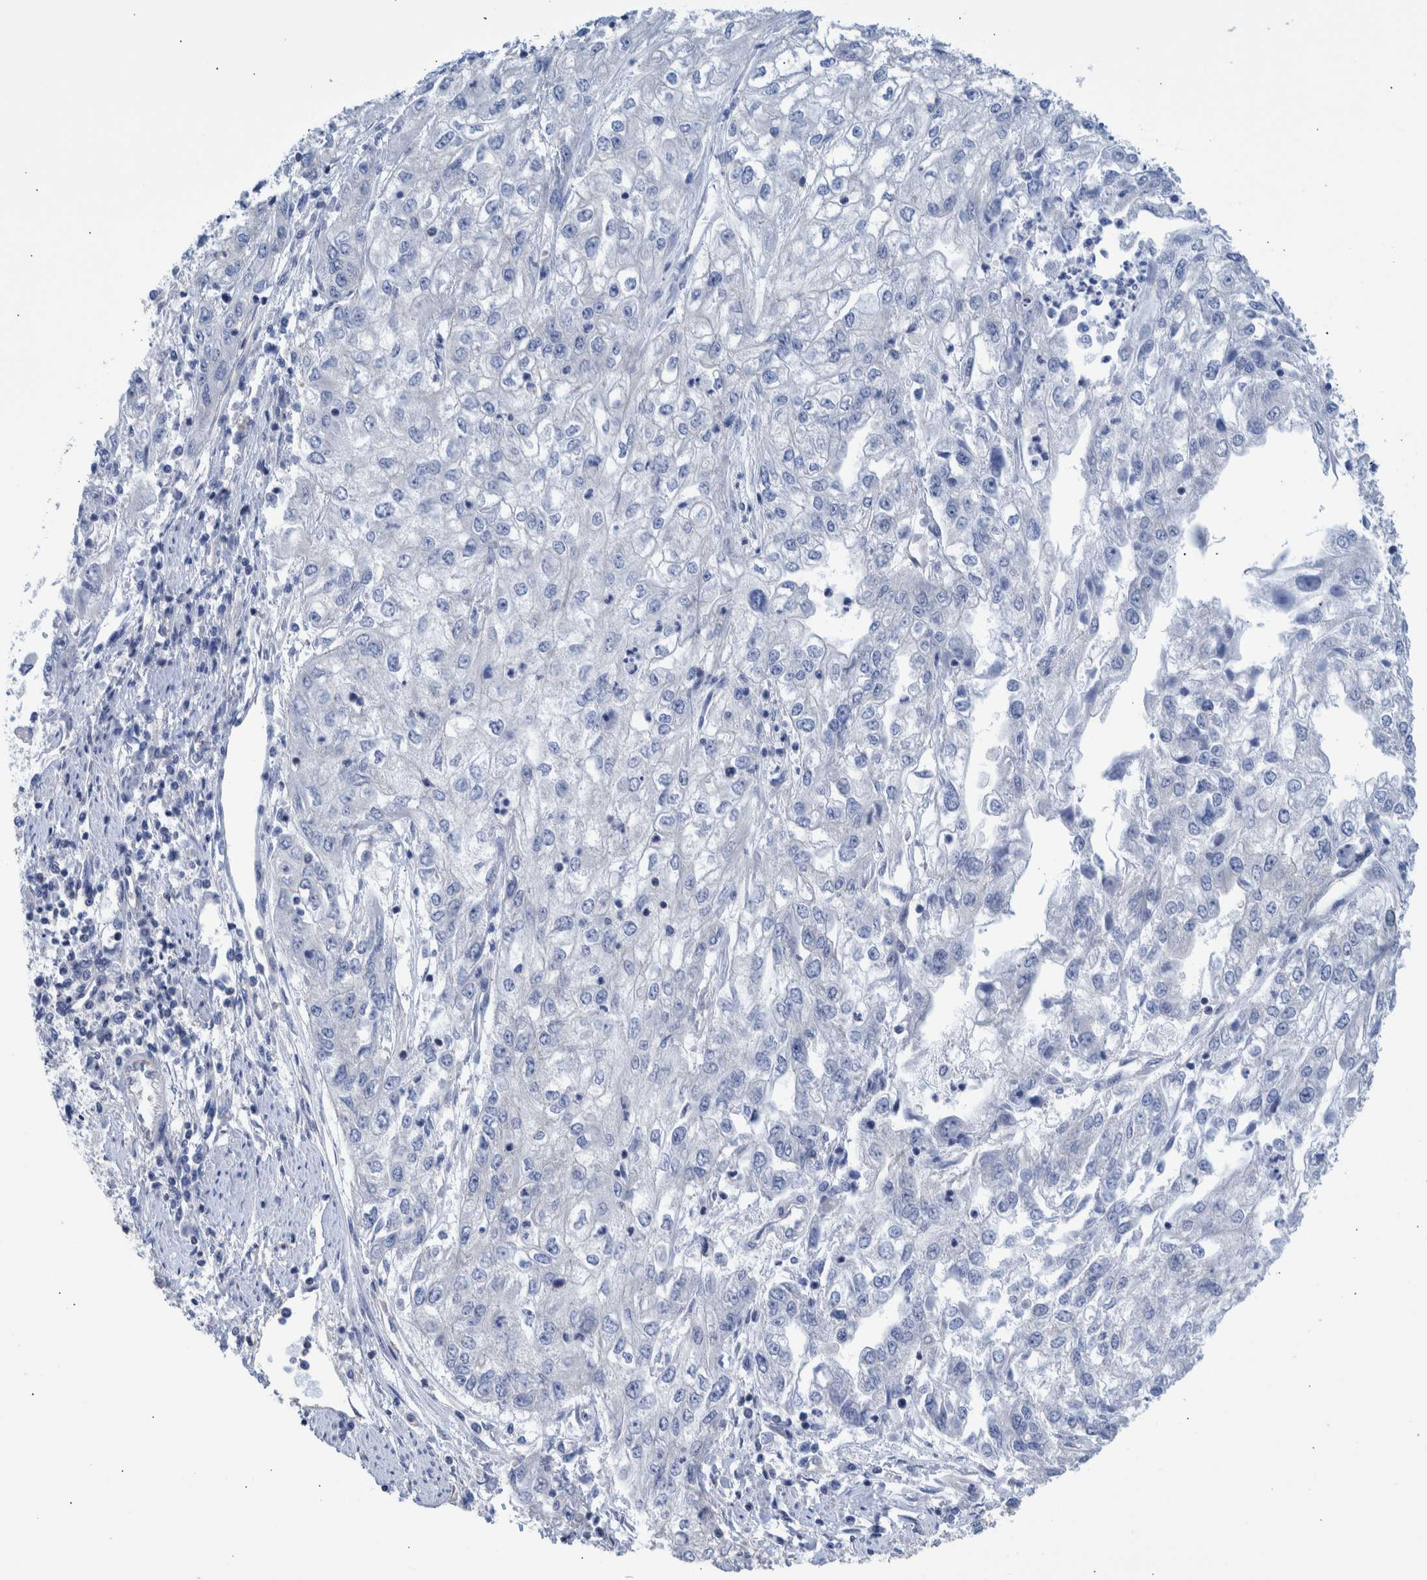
{"staining": {"intensity": "negative", "quantity": "none", "location": "none"}, "tissue": "endometrial cancer", "cell_type": "Tumor cells", "image_type": "cancer", "snomed": [{"axis": "morphology", "description": "Adenocarcinoma, NOS"}, {"axis": "topography", "description": "Endometrium"}], "caption": "High power microscopy photomicrograph of an IHC micrograph of endometrial cancer (adenocarcinoma), revealing no significant positivity in tumor cells.", "gene": "PPP3CC", "patient": {"sex": "female", "age": 49}}